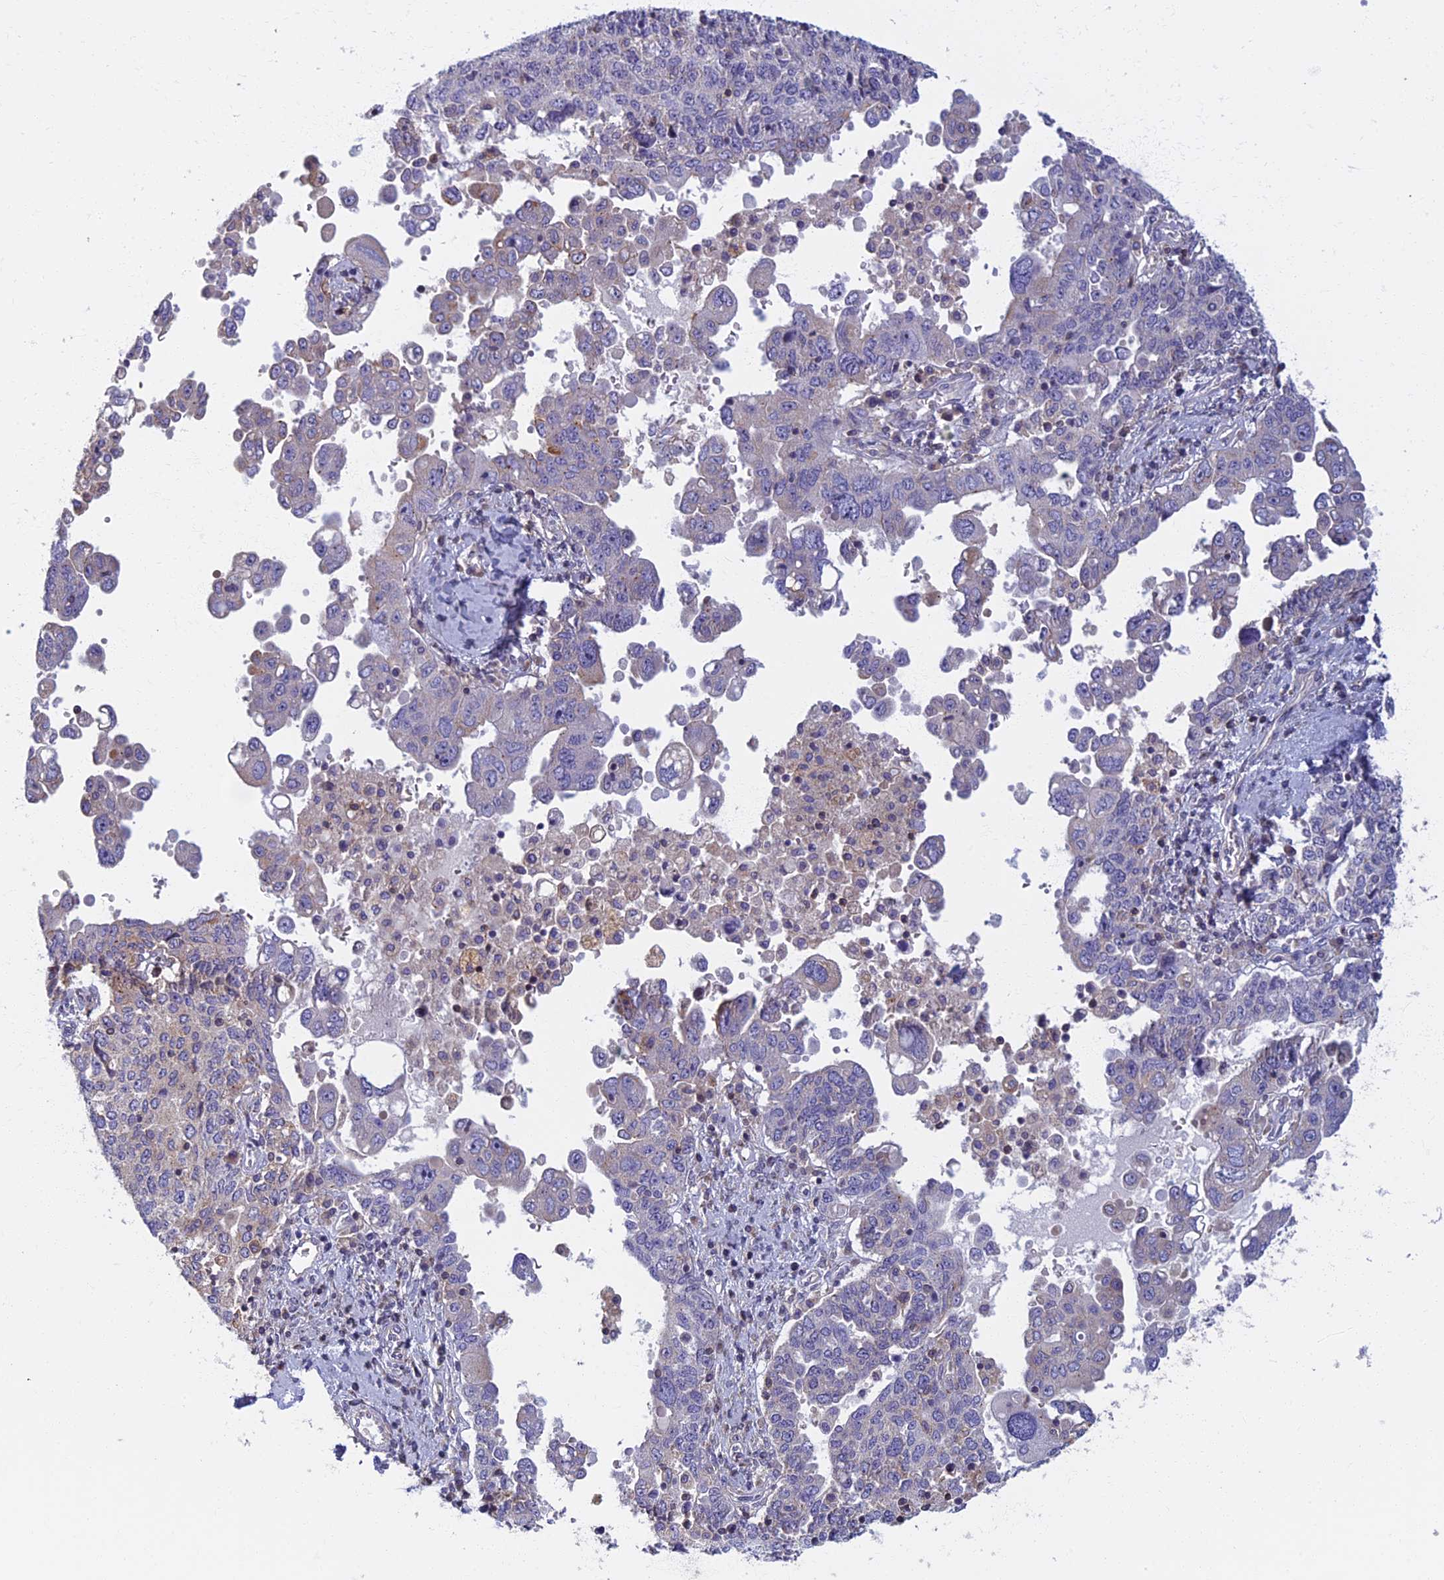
{"staining": {"intensity": "negative", "quantity": "none", "location": "none"}, "tissue": "ovarian cancer", "cell_type": "Tumor cells", "image_type": "cancer", "snomed": [{"axis": "morphology", "description": "Carcinoma, endometroid"}, {"axis": "topography", "description": "Ovary"}], "caption": "Immunohistochemistry of ovarian endometroid carcinoma displays no staining in tumor cells.", "gene": "NOL10", "patient": {"sex": "female", "age": 62}}